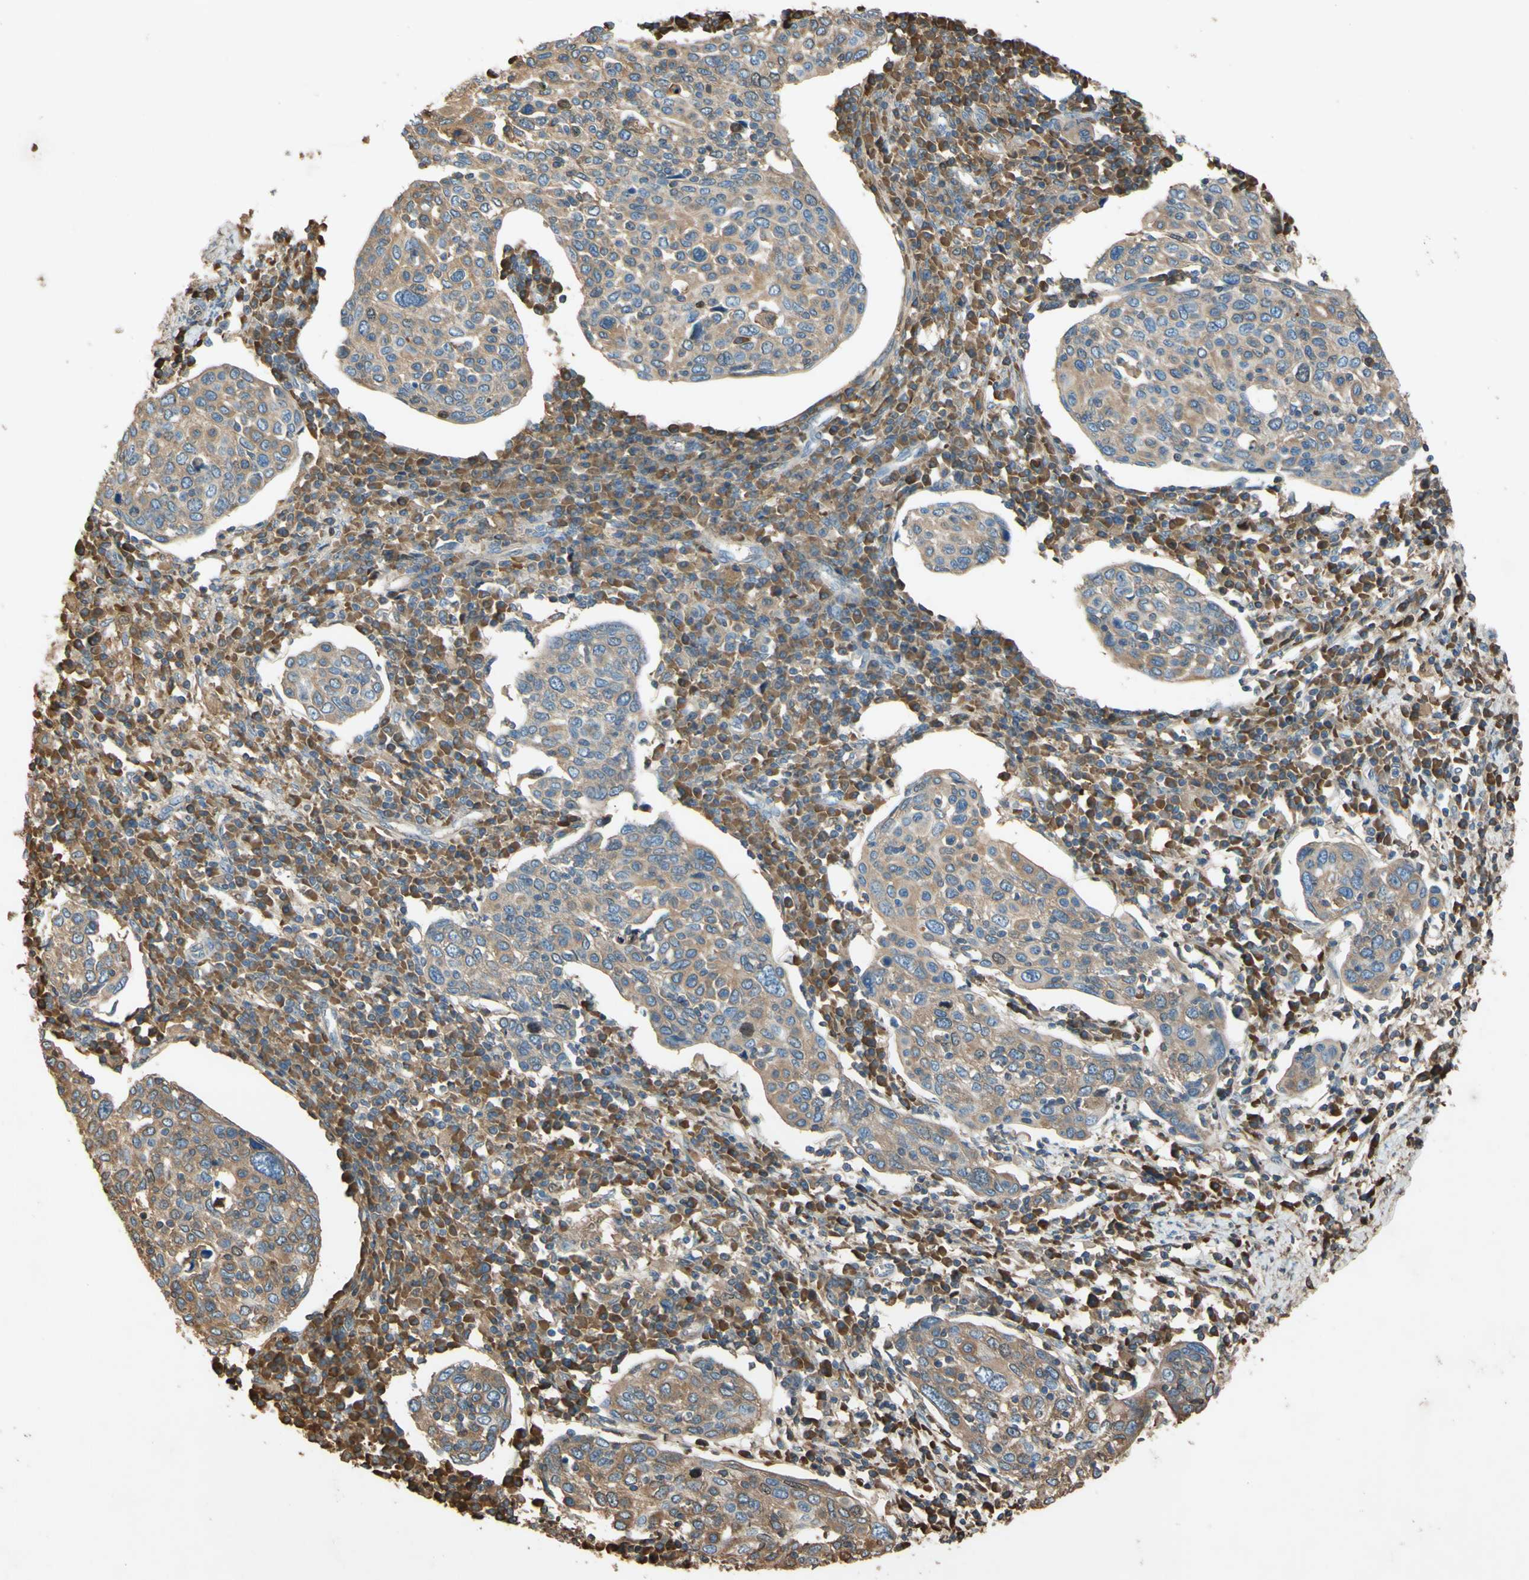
{"staining": {"intensity": "moderate", "quantity": ">75%", "location": "cytoplasmic/membranous"}, "tissue": "cervical cancer", "cell_type": "Tumor cells", "image_type": "cancer", "snomed": [{"axis": "morphology", "description": "Squamous cell carcinoma, NOS"}, {"axis": "topography", "description": "Cervix"}], "caption": "Protein staining shows moderate cytoplasmic/membranous staining in approximately >75% of tumor cells in cervical cancer (squamous cell carcinoma).", "gene": "TIMP2", "patient": {"sex": "female", "age": 40}}